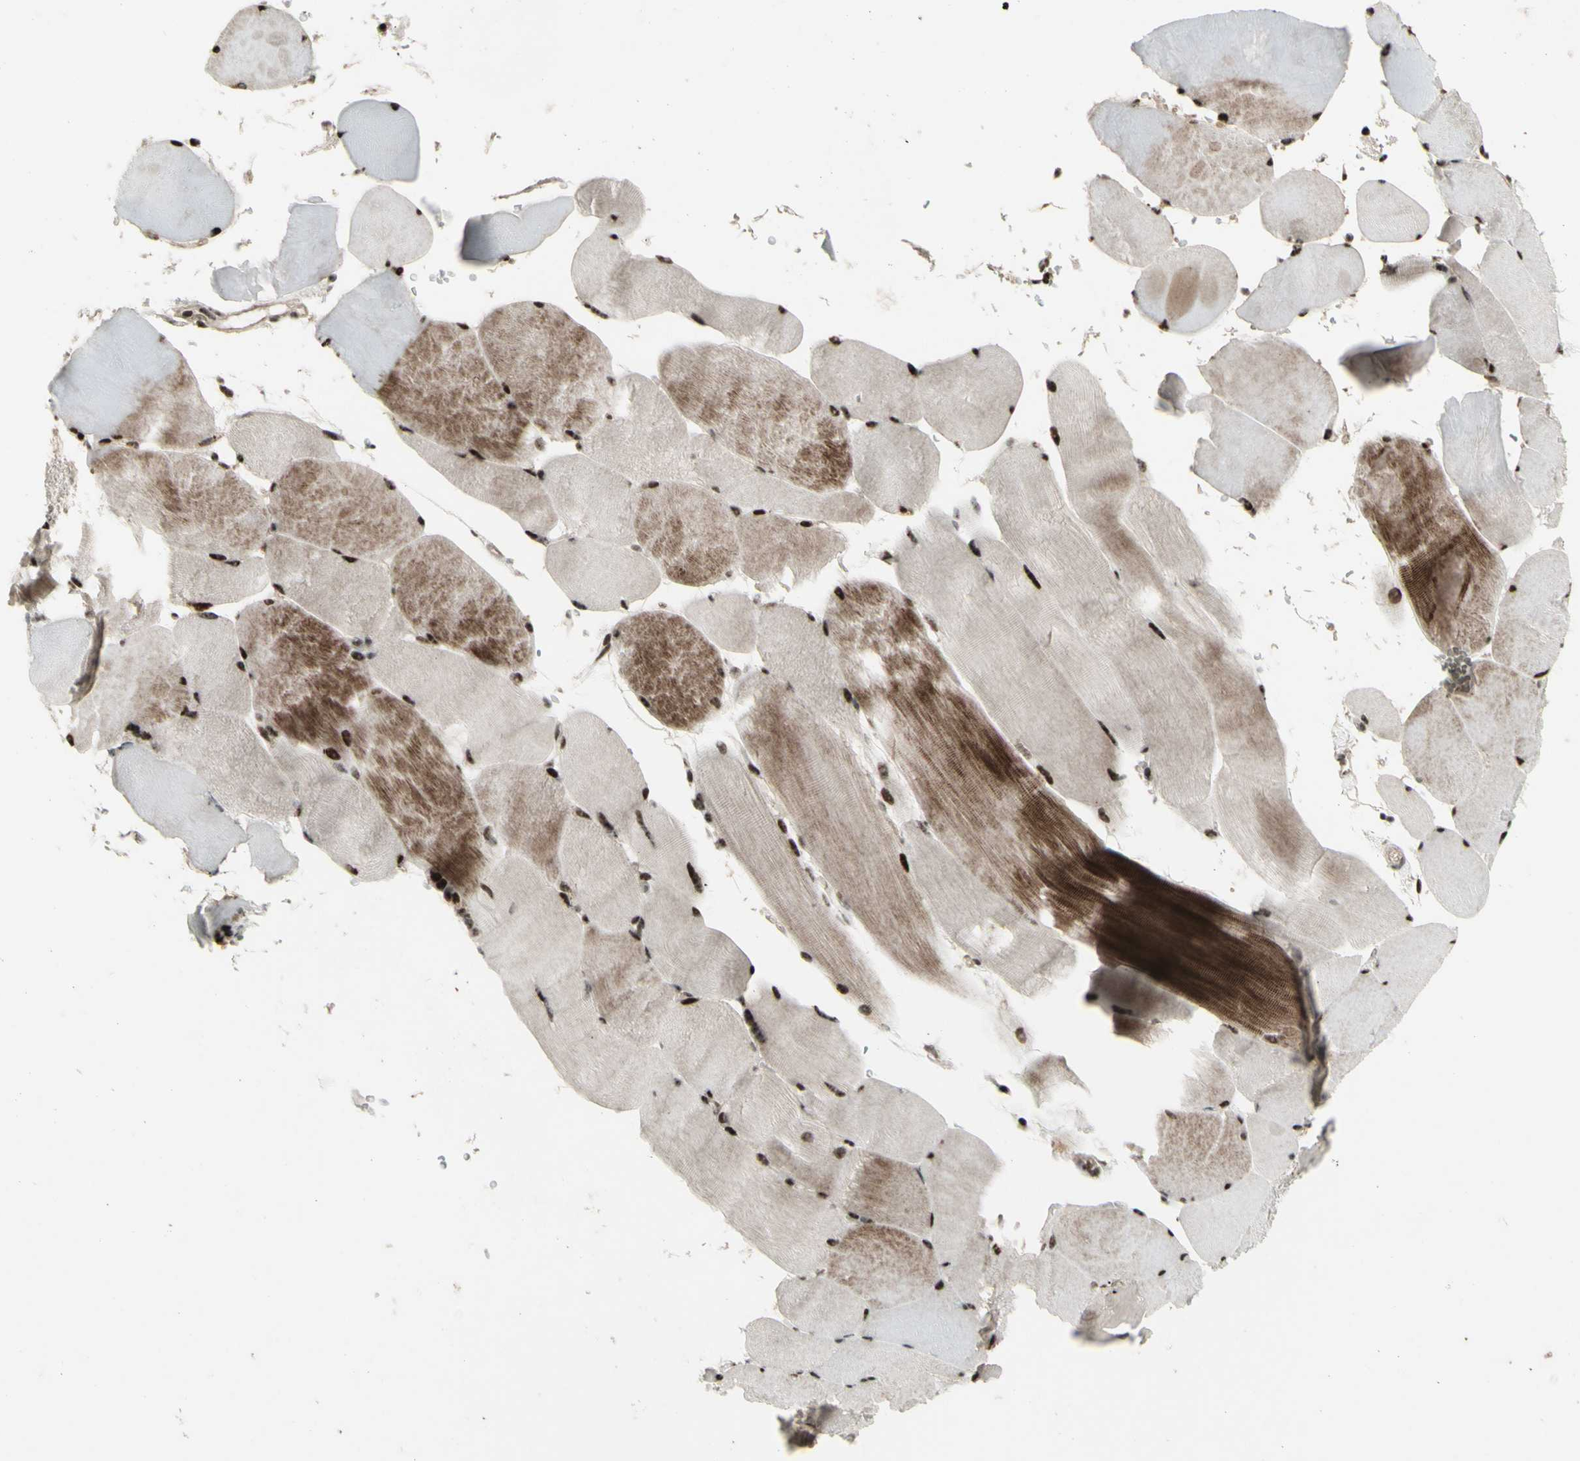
{"staining": {"intensity": "moderate", "quantity": "25%-75%", "location": "cytoplasmic/membranous,nuclear"}, "tissue": "skeletal muscle", "cell_type": "Myocytes", "image_type": "normal", "snomed": [{"axis": "morphology", "description": "Normal tissue, NOS"}, {"axis": "topography", "description": "Skin"}, {"axis": "topography", "description": "Skeletal muscle"}], "caption": "Myocytes exhibit medium levels of moderate cytoplasmic/membranous,nuclear staining in about 25%-75% of cells in normal skeletal muscle.", "gene": "SUPT6H", "patient": {"sex": "male", "age": 83}}